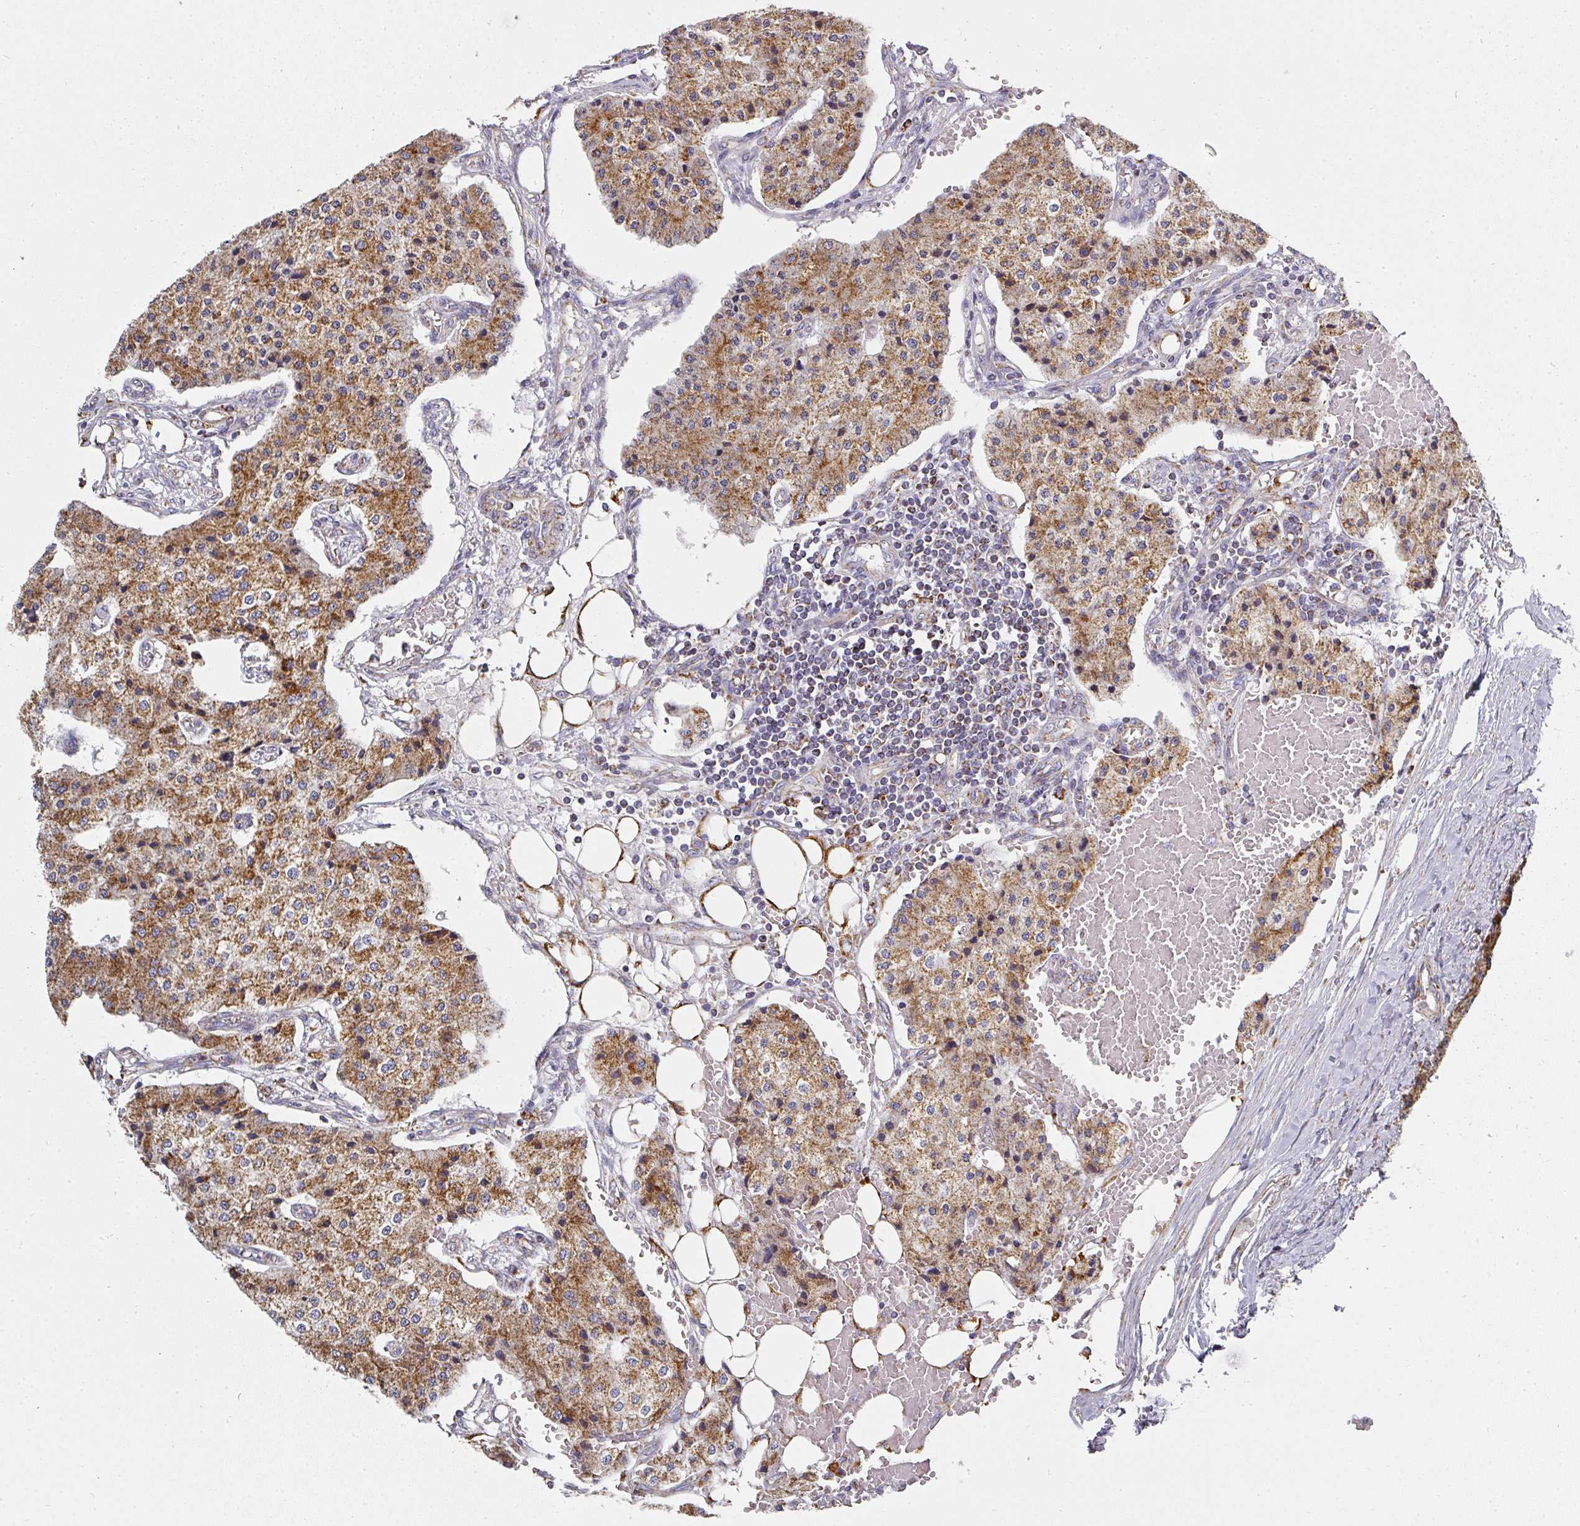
{"staining": {"intensity": "moderate", "quantity": ">75%", "location": "cytoplasmic/membranous"}, "tissue": "carcinoid", "cell_type": "Tumor cells", "image_type": "cancer", "snomed": [{"axis": "morphology", "description": "Carcinoid, malignant, NOS"}, {"axis": "topography", "description": "Colon"}], "caption": "DAB (3,3'-diaminobenzidine) immunohistochemical staining of carcinoid exhibits moderate cytoplasmic/membranous protein expression in about >75% of tumor cells. (Brightfield microscopy of DAB IHC at high magnification).", "gene": "UQCRFS1", "patient": {"sex": "female", "age": 52}}